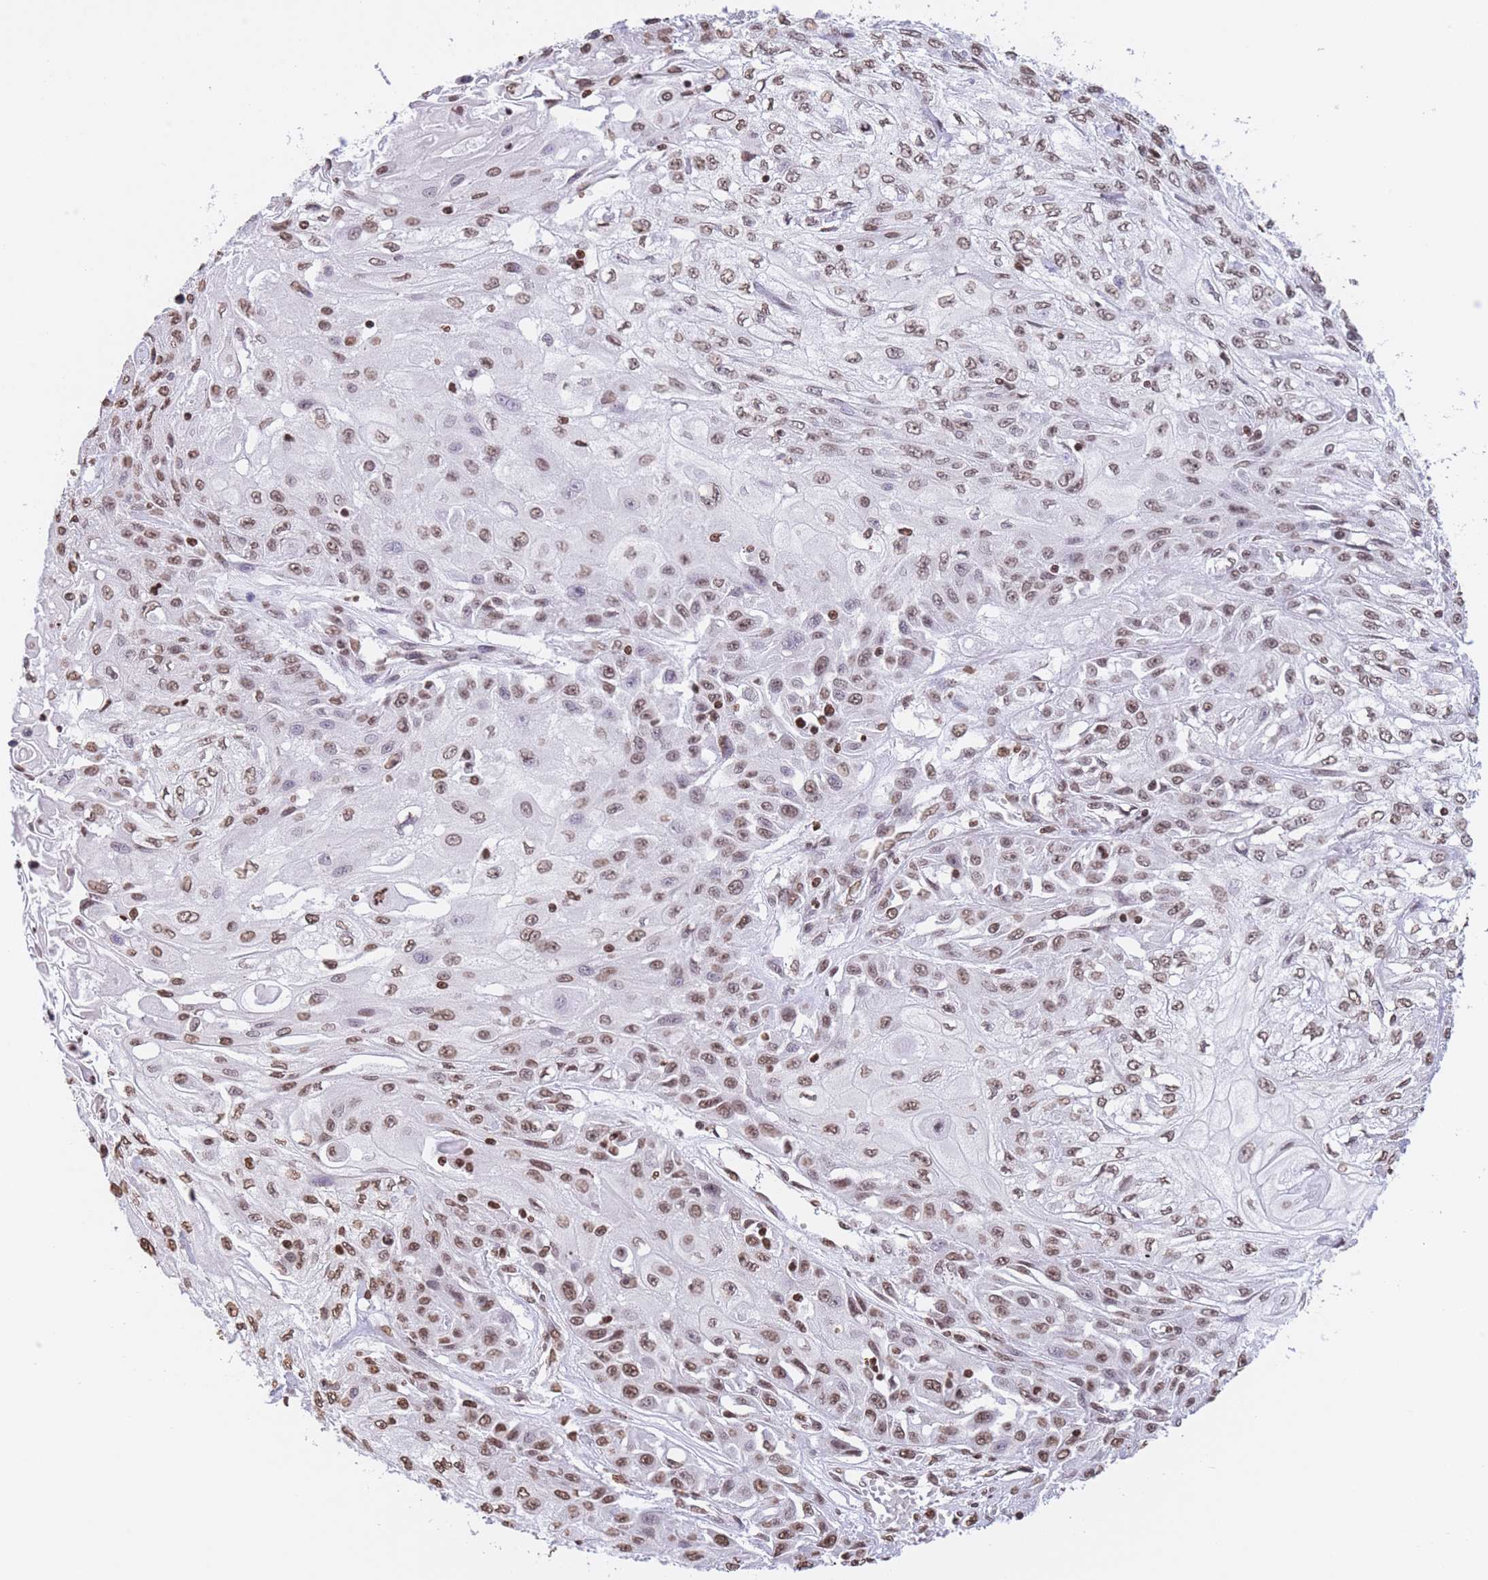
{"staining": {"intensity": "moderate", "quantity": ">75%", "location": "nuclear"}, "tissue": "skin cancer", "cell_type": "Tumor cells", "image_type": "cancer", "snomed": [{"axis": "morphology", "description": "Squamous cell carcinoma, NOS"}, {"axis": "morphology", "description": "Squamous cell carcinoma, metastatic, NOS"}, {"axis": "topography", "description": "Skin"}, {"axis": "topography", "description": "Lymph node"}], "caption": "A photomicrograph of metastatic squamous cell carcinoma (skin) stained for a protein exhibits moderate nuclear brown staining in tumor cells.", "gene": "H2BC11", "patient": {"sex": "male", "age": 75}}